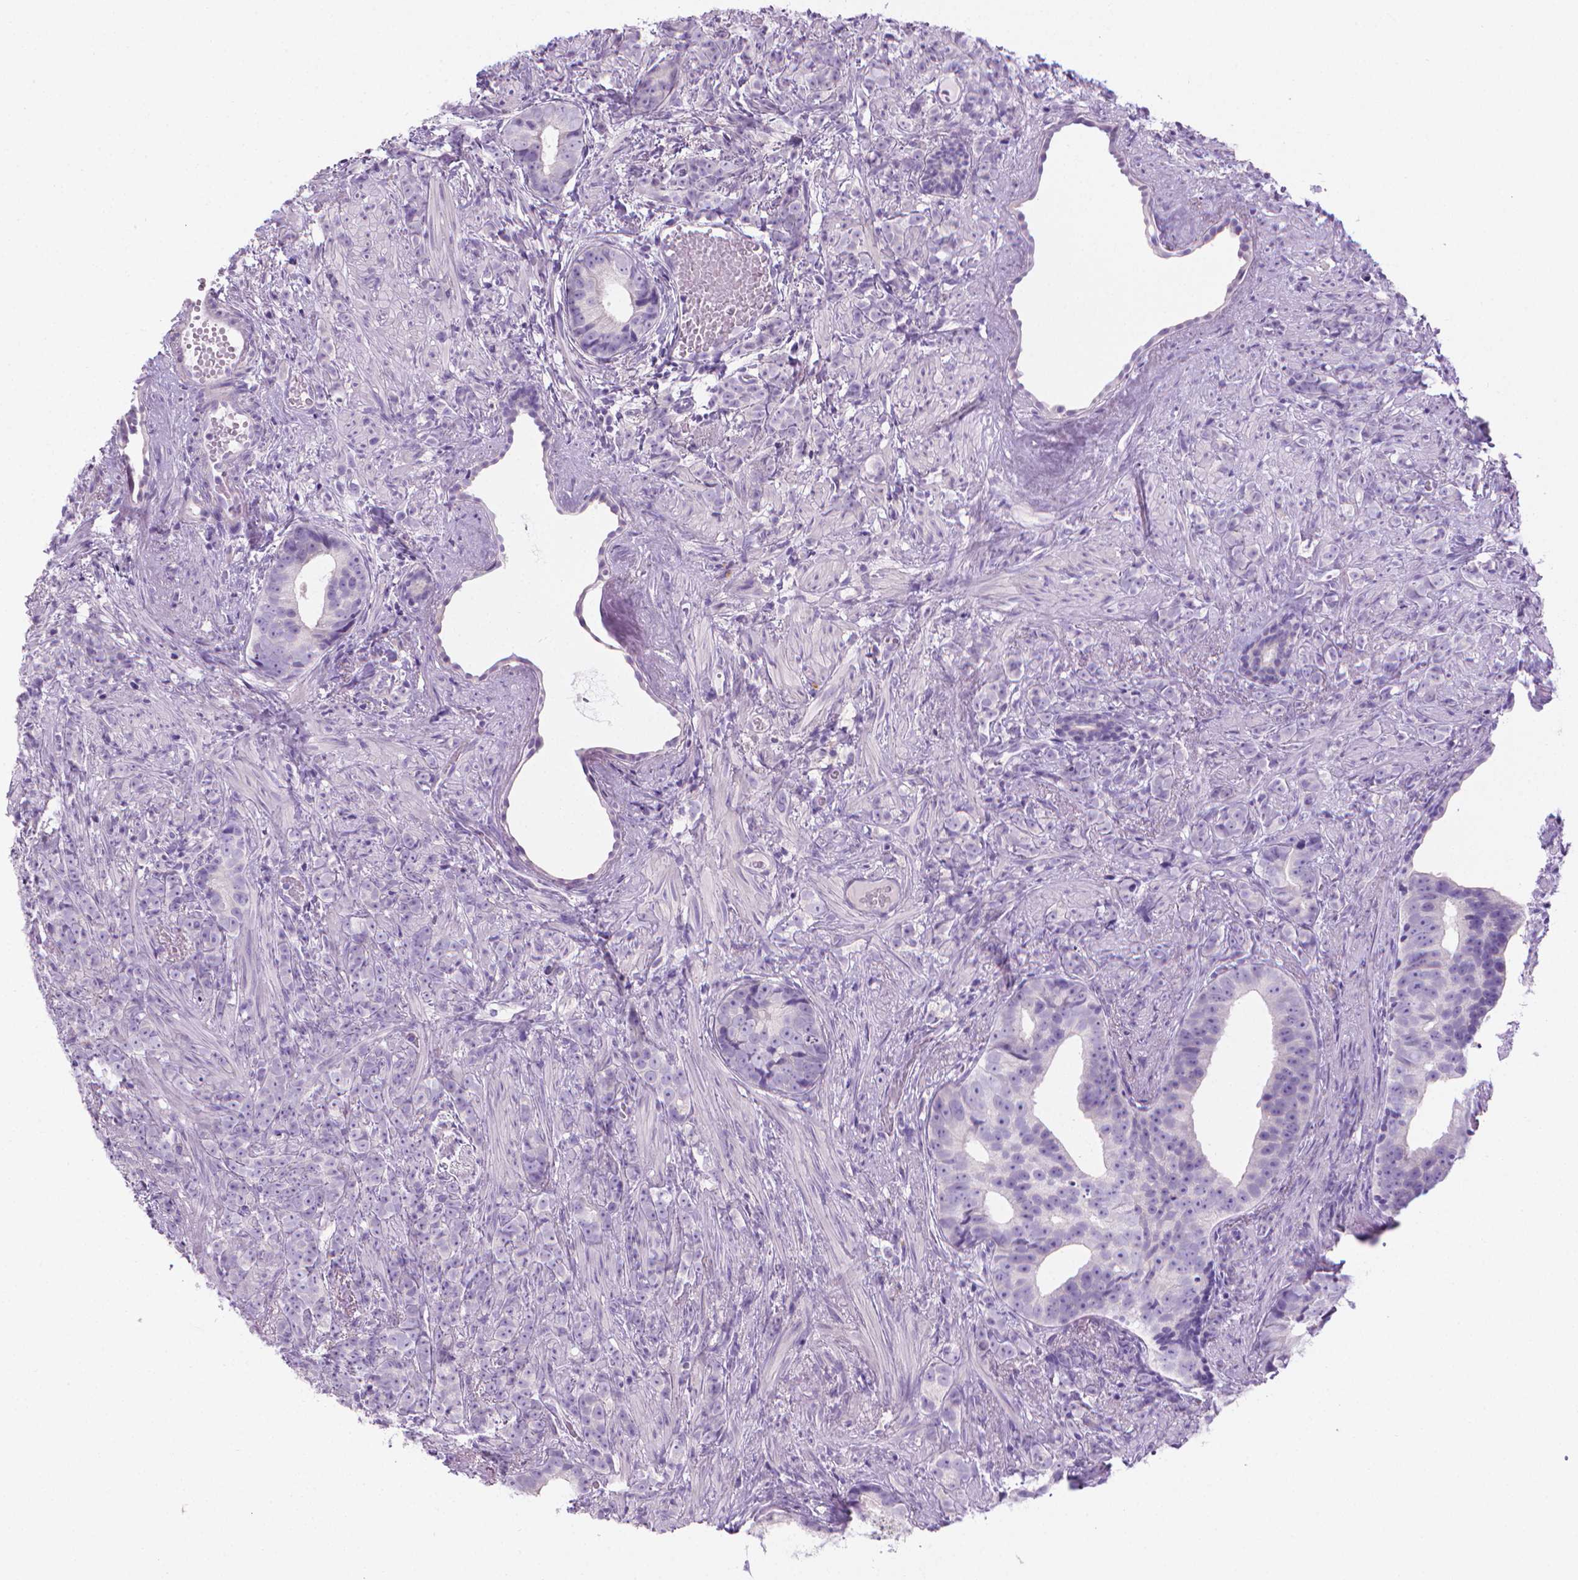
{"staining": {"intensity": "negative", "quantity": "none", "location": "none"}, "tissue": "prostate cancer", "cell_type": "Tumor cells", "image_type": "cancer", "snomed": [{"axis": "morphology", "description": "Adenocarcinoma, High grade"}, {"axis": "topography", "description": "Prostate"}], "caption": "A high-resolution micrograph shows immunohistochemistry (IHC) staining of prostate high-grade adenocarcinoma, which reveals no significant staining in tumor cells.", "gene": "SPAG6", "patient": {"sex": "male", "age": 81}}